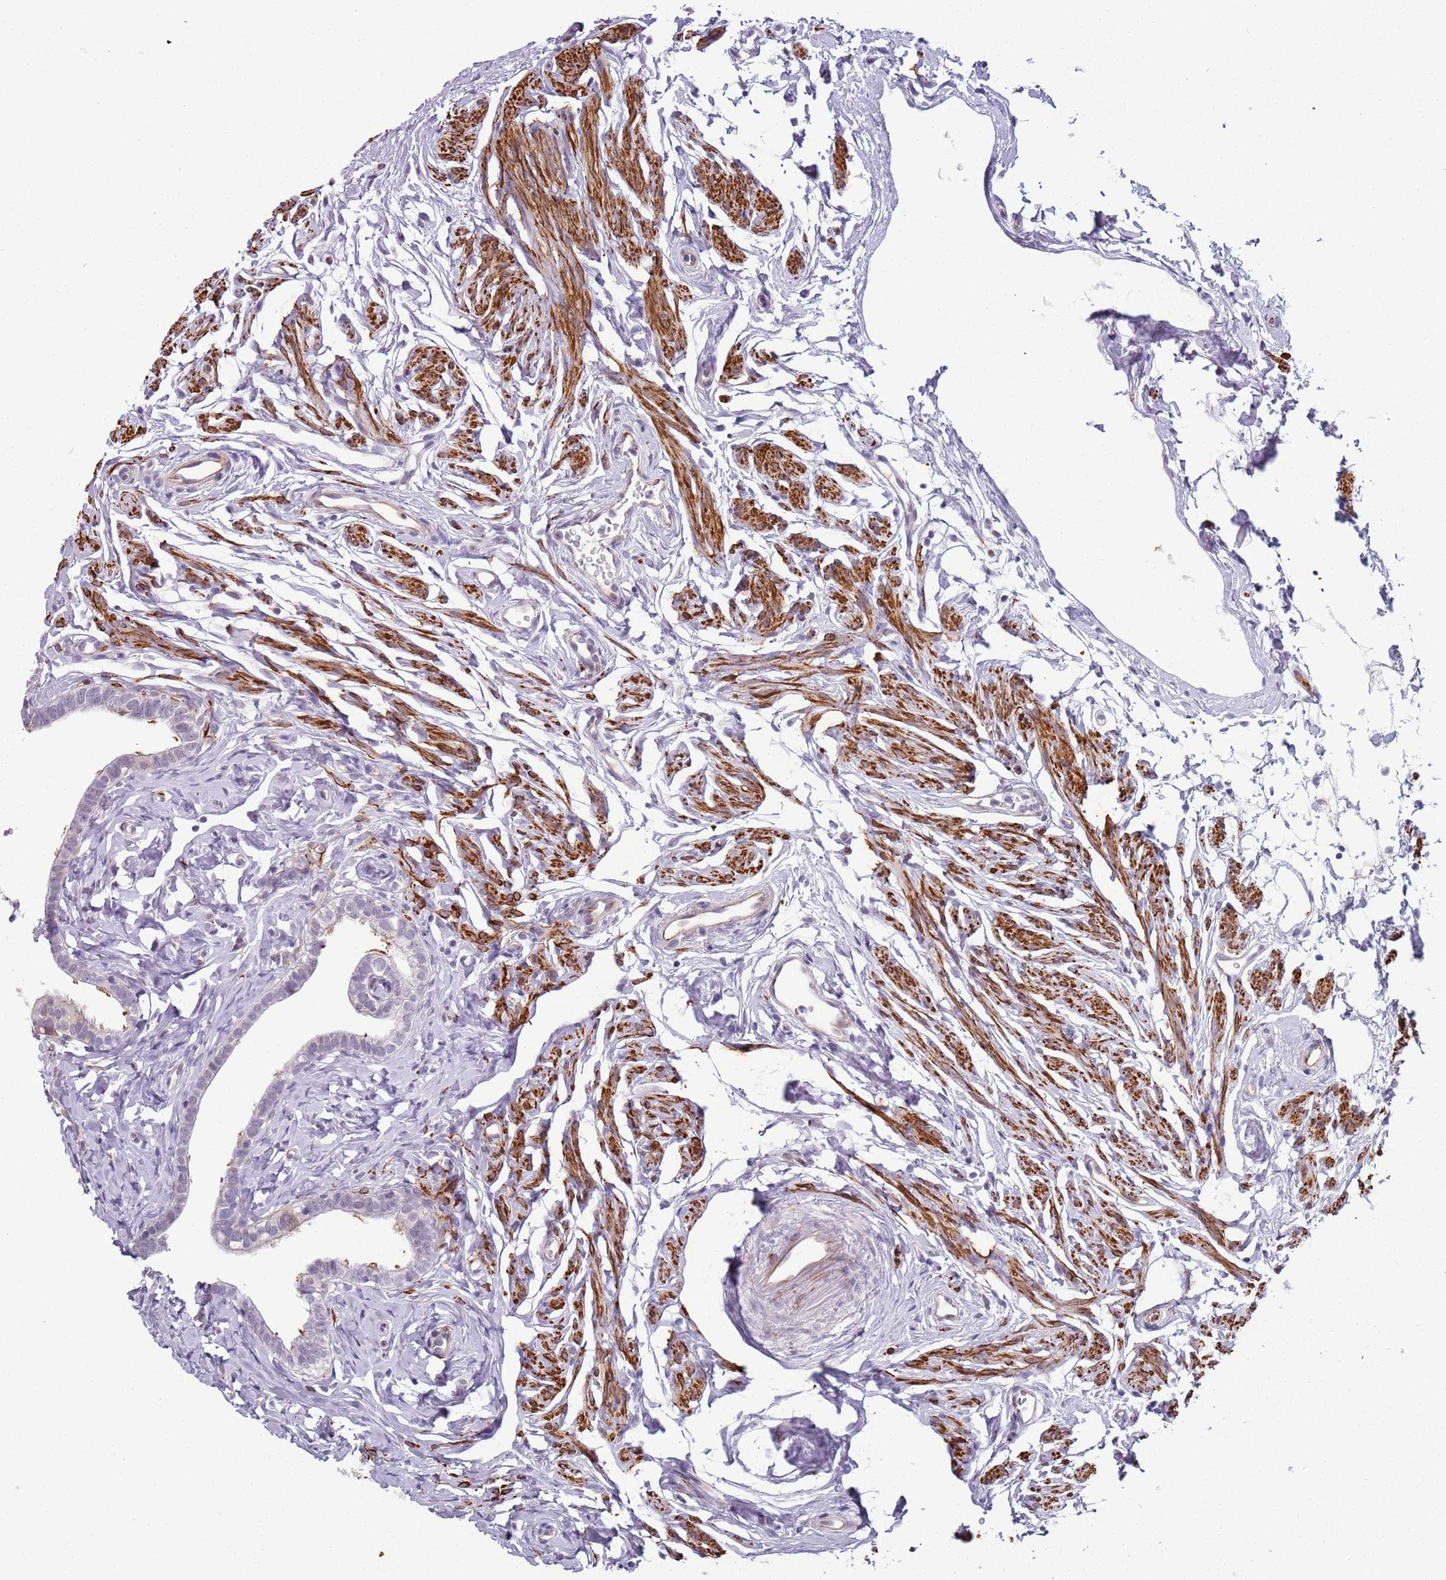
{"staining": {"intensity": "moderate", "quantity": "<25%", "location": "cytoplasmic/membranous"}, "tissue": "fallopian tube", "cell_type": "Glandular cells", "image_type": "normal", "snomed": [{"axis": "morphology", "description": "Normal tissue, NOS"}, {"axis": "topography", "description": "Fallopian tube"}], "caption": "Immunohistochemical staining of normal fallopian tube demonstrates moderate cytoplasmic/membranous protein staining in approximately <25% of glandular cells.", "gene": "ENSG00000271254", "patient": {"sex": "female", "age": 66}}